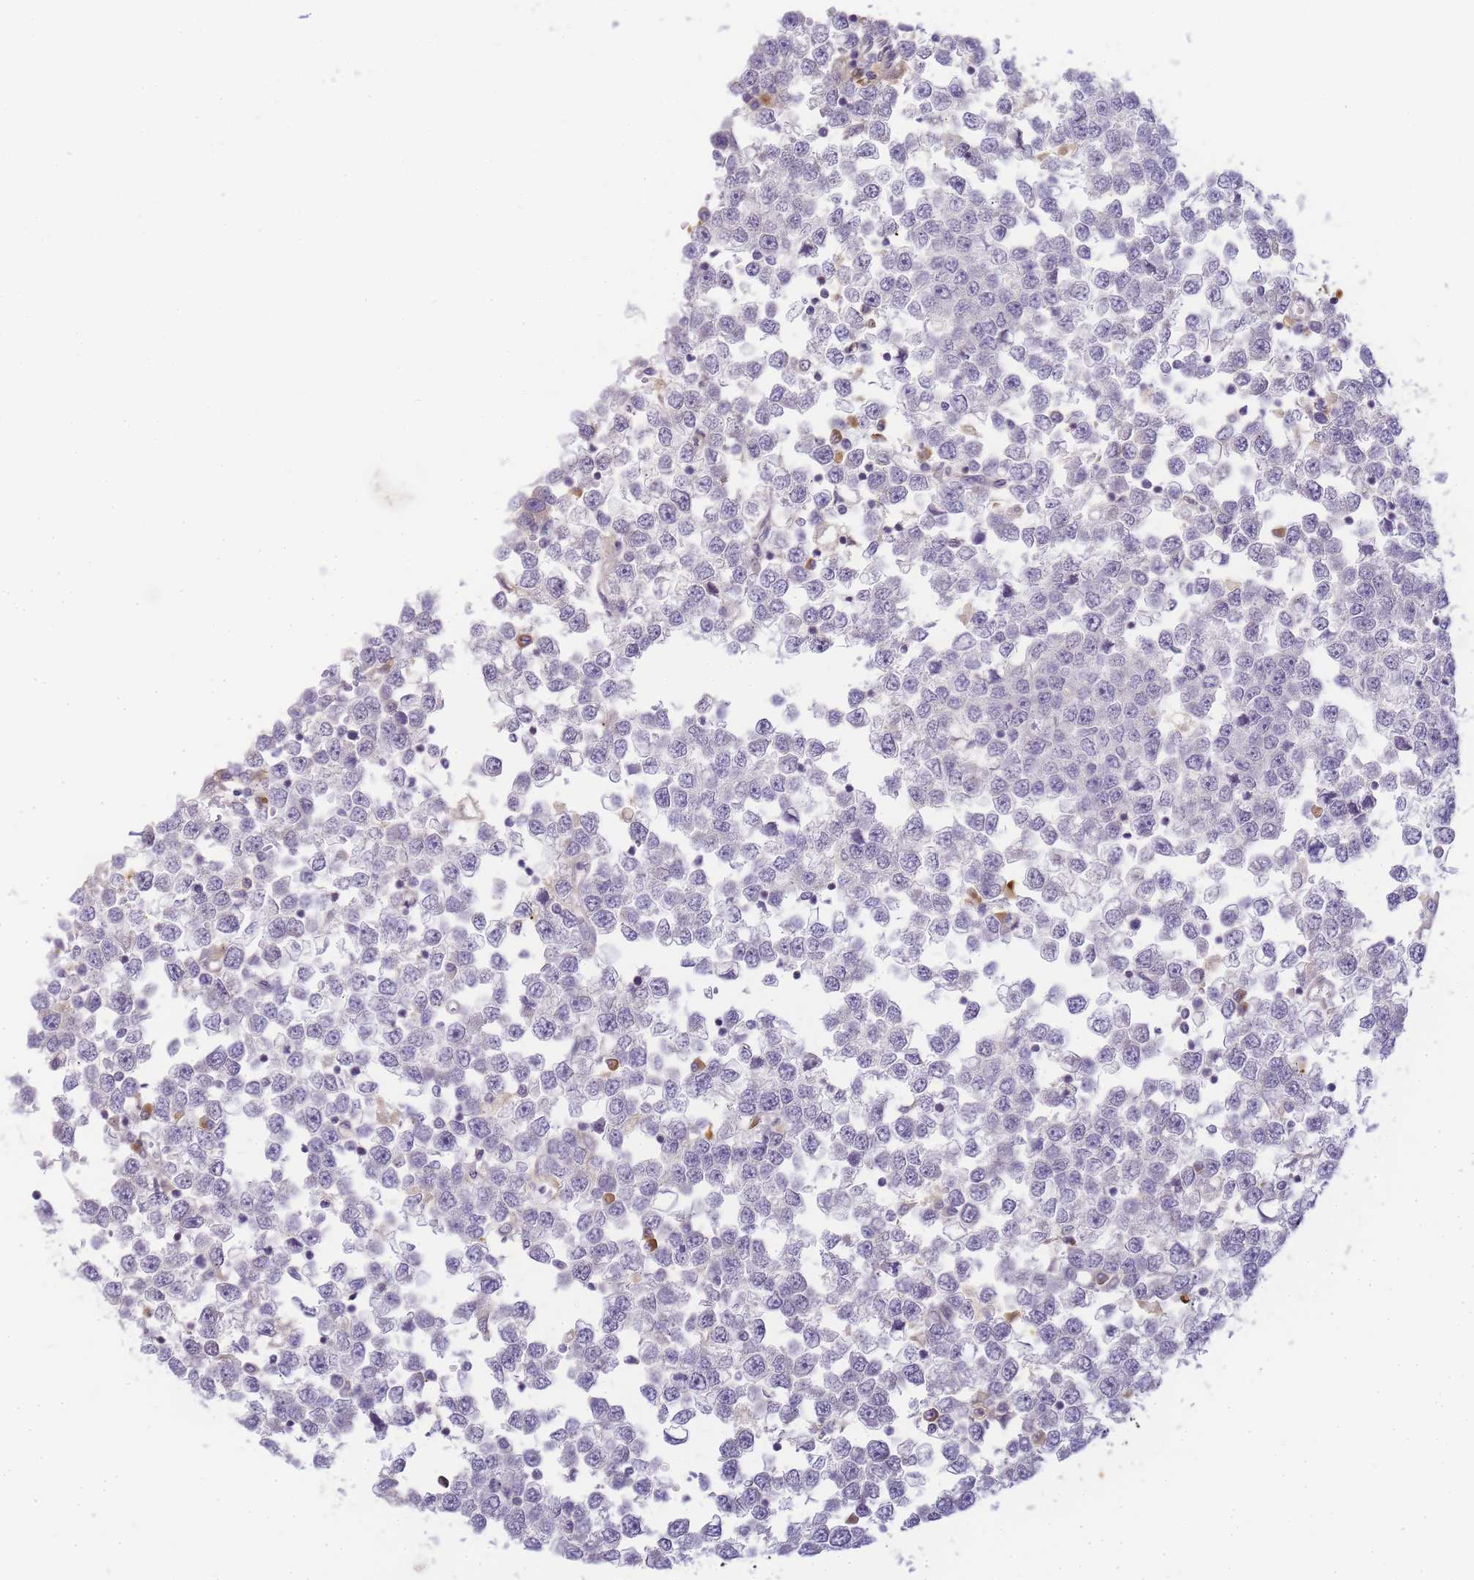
{"staining": {"intensity": "negative", "quantity": "none", "location": "none"}, "tissue": "testis cancer", "cell_type": "Tumor cells", "image_type": "cancer", "snomed": [{"axis": "morphology", "description": "Seminoma, NOS"}, {"axis": "topography", "description": "Testis"}], "caption": "High magnification brightfield microscopy of testis cancer stained with DAB (3,3'-diaminobenzidine) (brown) and counterstained with hematoxylin (blue): tumor cells show no significant staining.", "gene": "RRAD", "patient": {"sex": "male", "age": 65}}